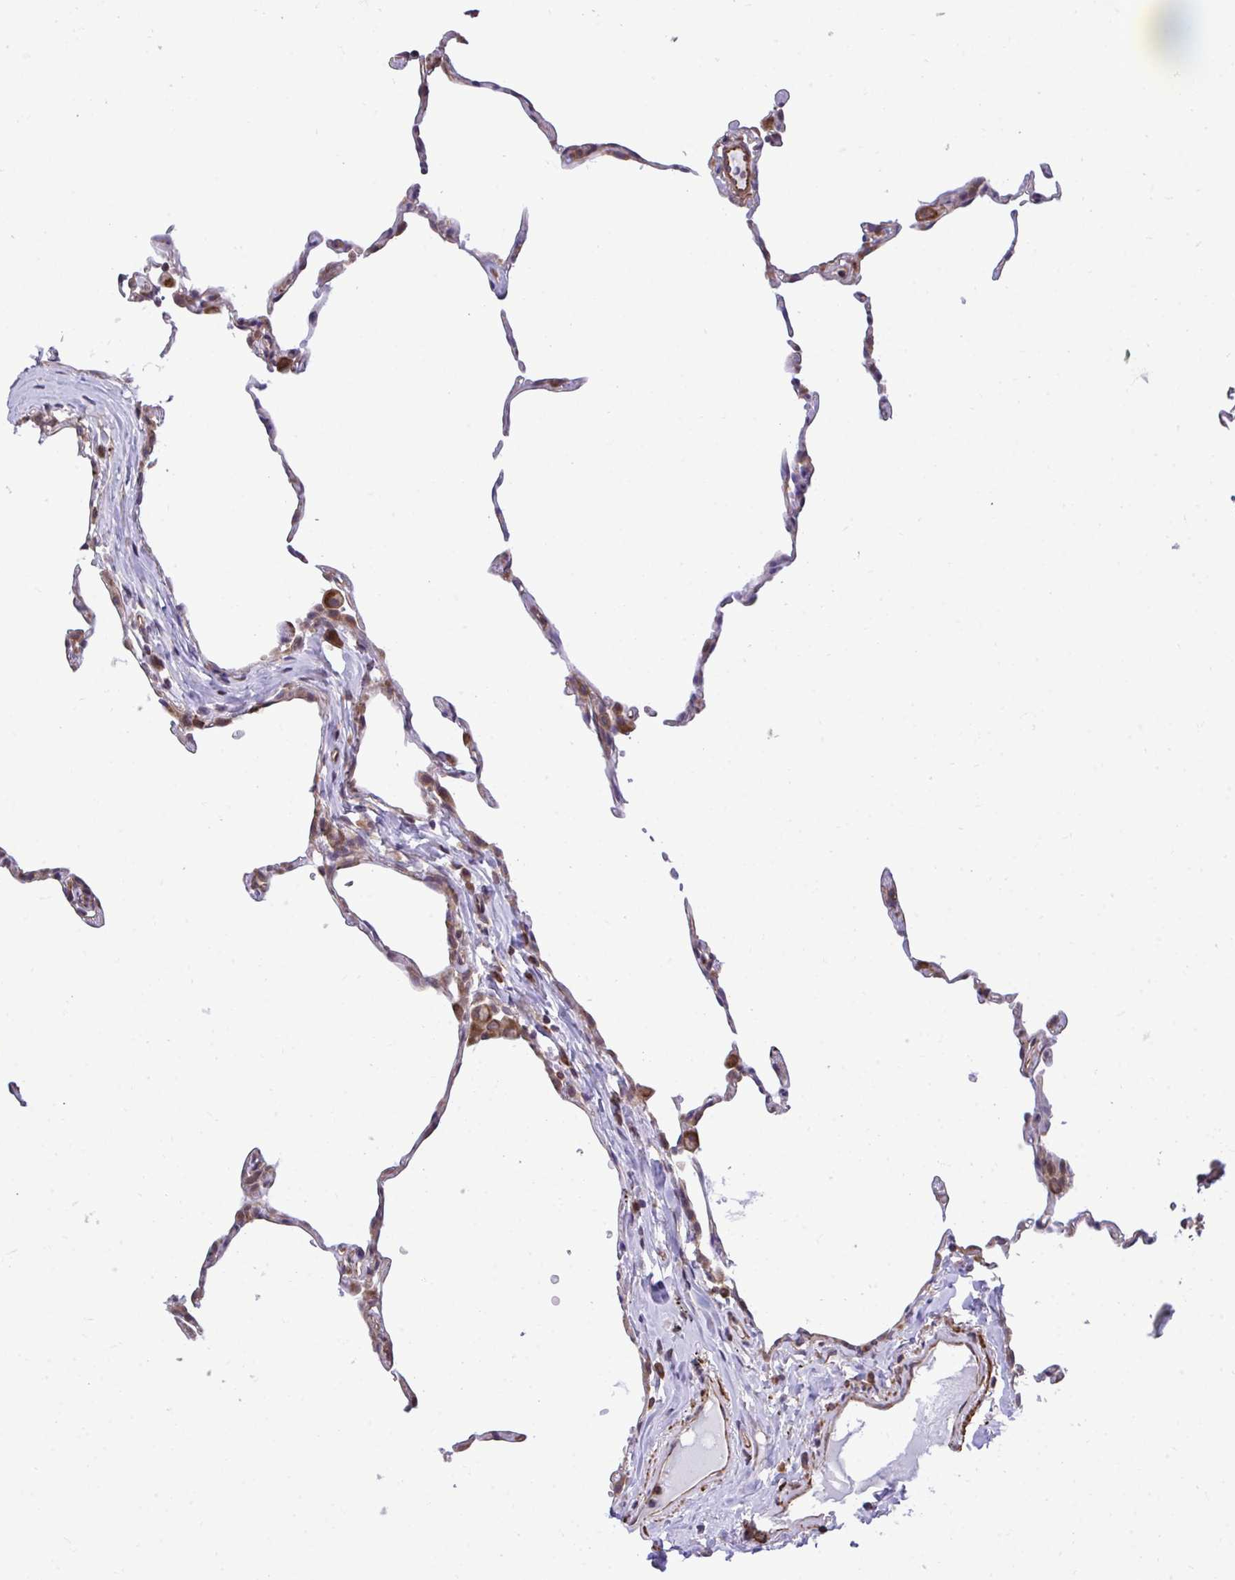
{"staining": {"intensity": "moderate", "quantity": "25%-75%", "location": "cytoplasmic/membranous"}, "tissue": "lung", "cell_type": "Alveolar cells", "image_type": "normal", "snomed": [{"axis": "morphology", "description": "Normal tissue, NOS"}, {"axis": "topography", "description": "Lung"}], "caption": "DAB immunohistochemical staining of unremarkable lung shows moderate cytoplasmic/membranous protein positivity in approximately 25%-75% of alveolar cells. (Brightfield microscopy of DAB IHC at high magnification).", "gene": "RPS15", "patient": {"sex": "female", "age": 57}}